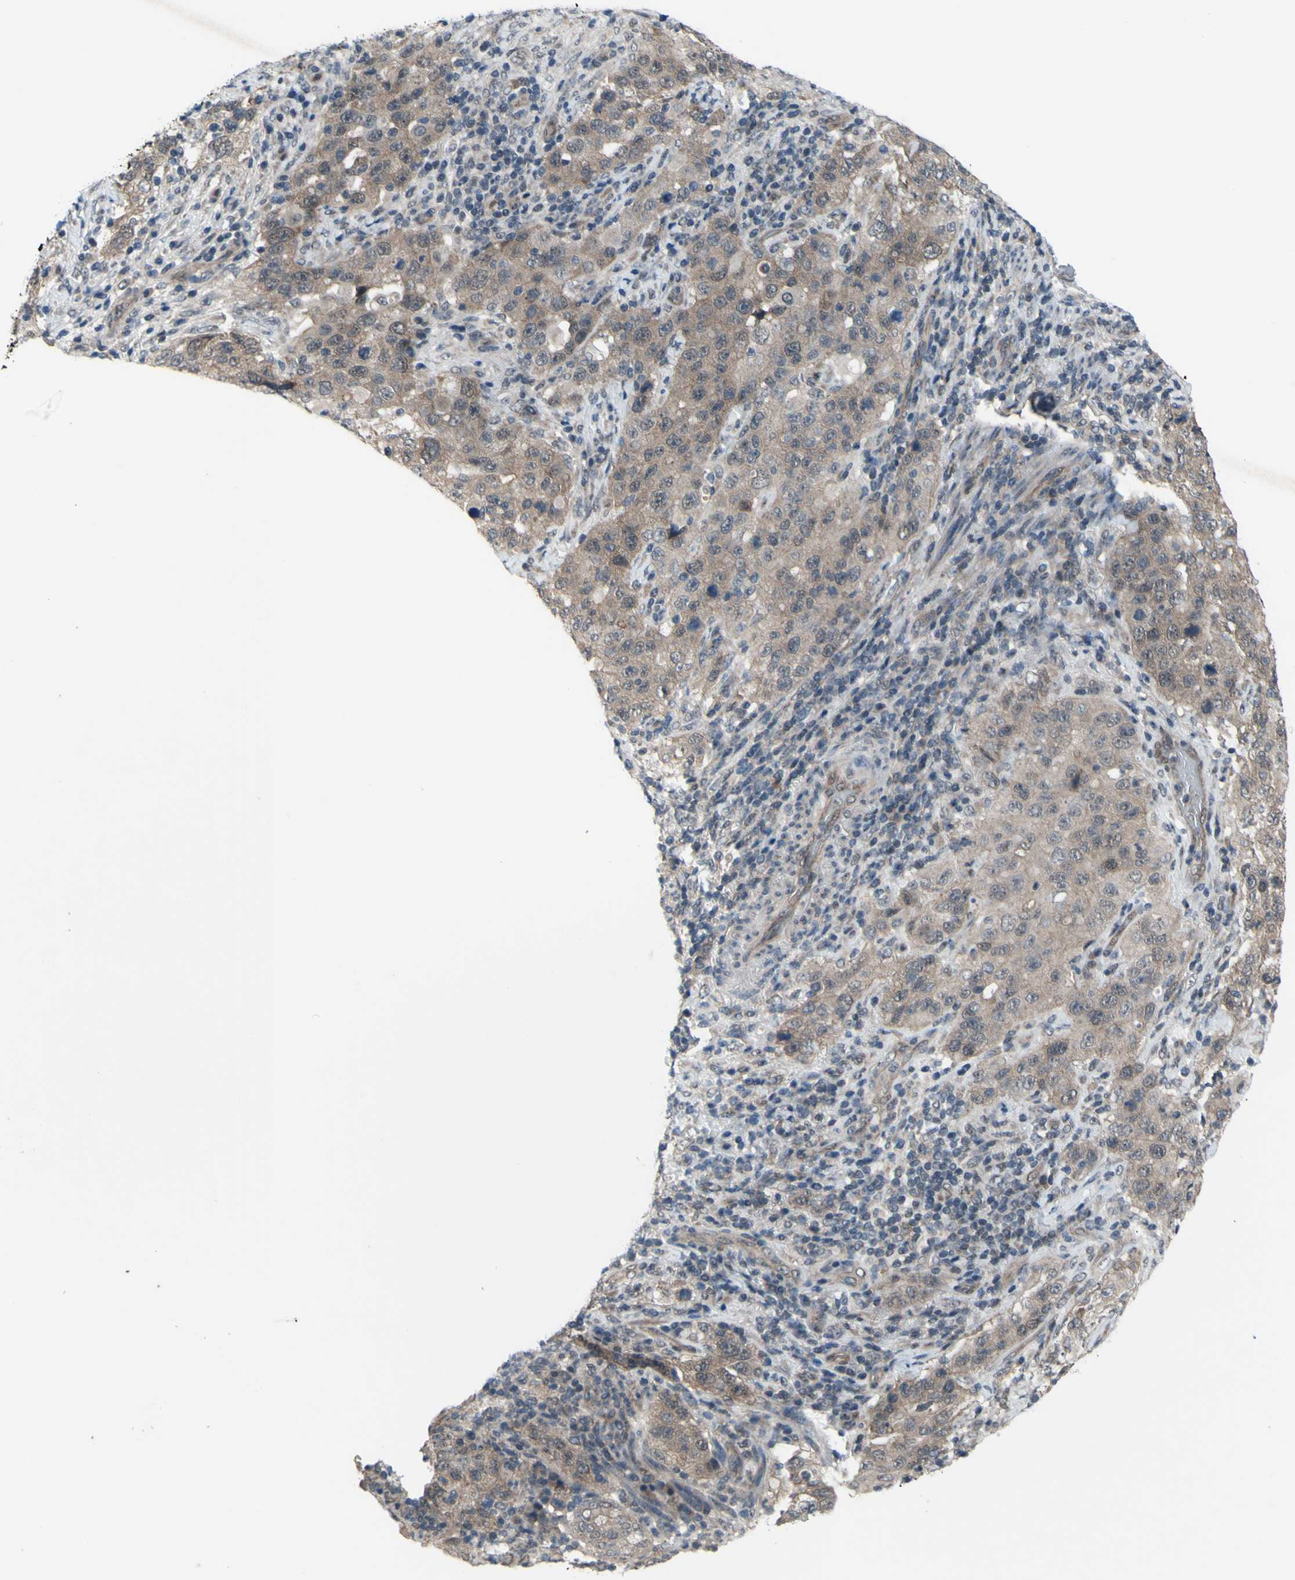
{"staining": {"intensity": "weak", "quantity": ">75%", "location": "cytoplasmic/membranous"}, "tissue": "stomach cancer", "cell_type": "Tumor cells", "image_type": "cancer", "snomed": [{"axis": "morphology", "description": "Normal tissue, NOS"}, {"axis": "morphology", "description": "Adenocarcinoma, NOS"}, {"axis": "topography", "description": "Stomach"}], "caption": "A brown stain shows weak cytoplasmic/membranous expression of a protein in human stomach adenocarcinoma tumor cells.", "gene": "TRDMT1", "patient": {"sex": "male", "age": 48}}